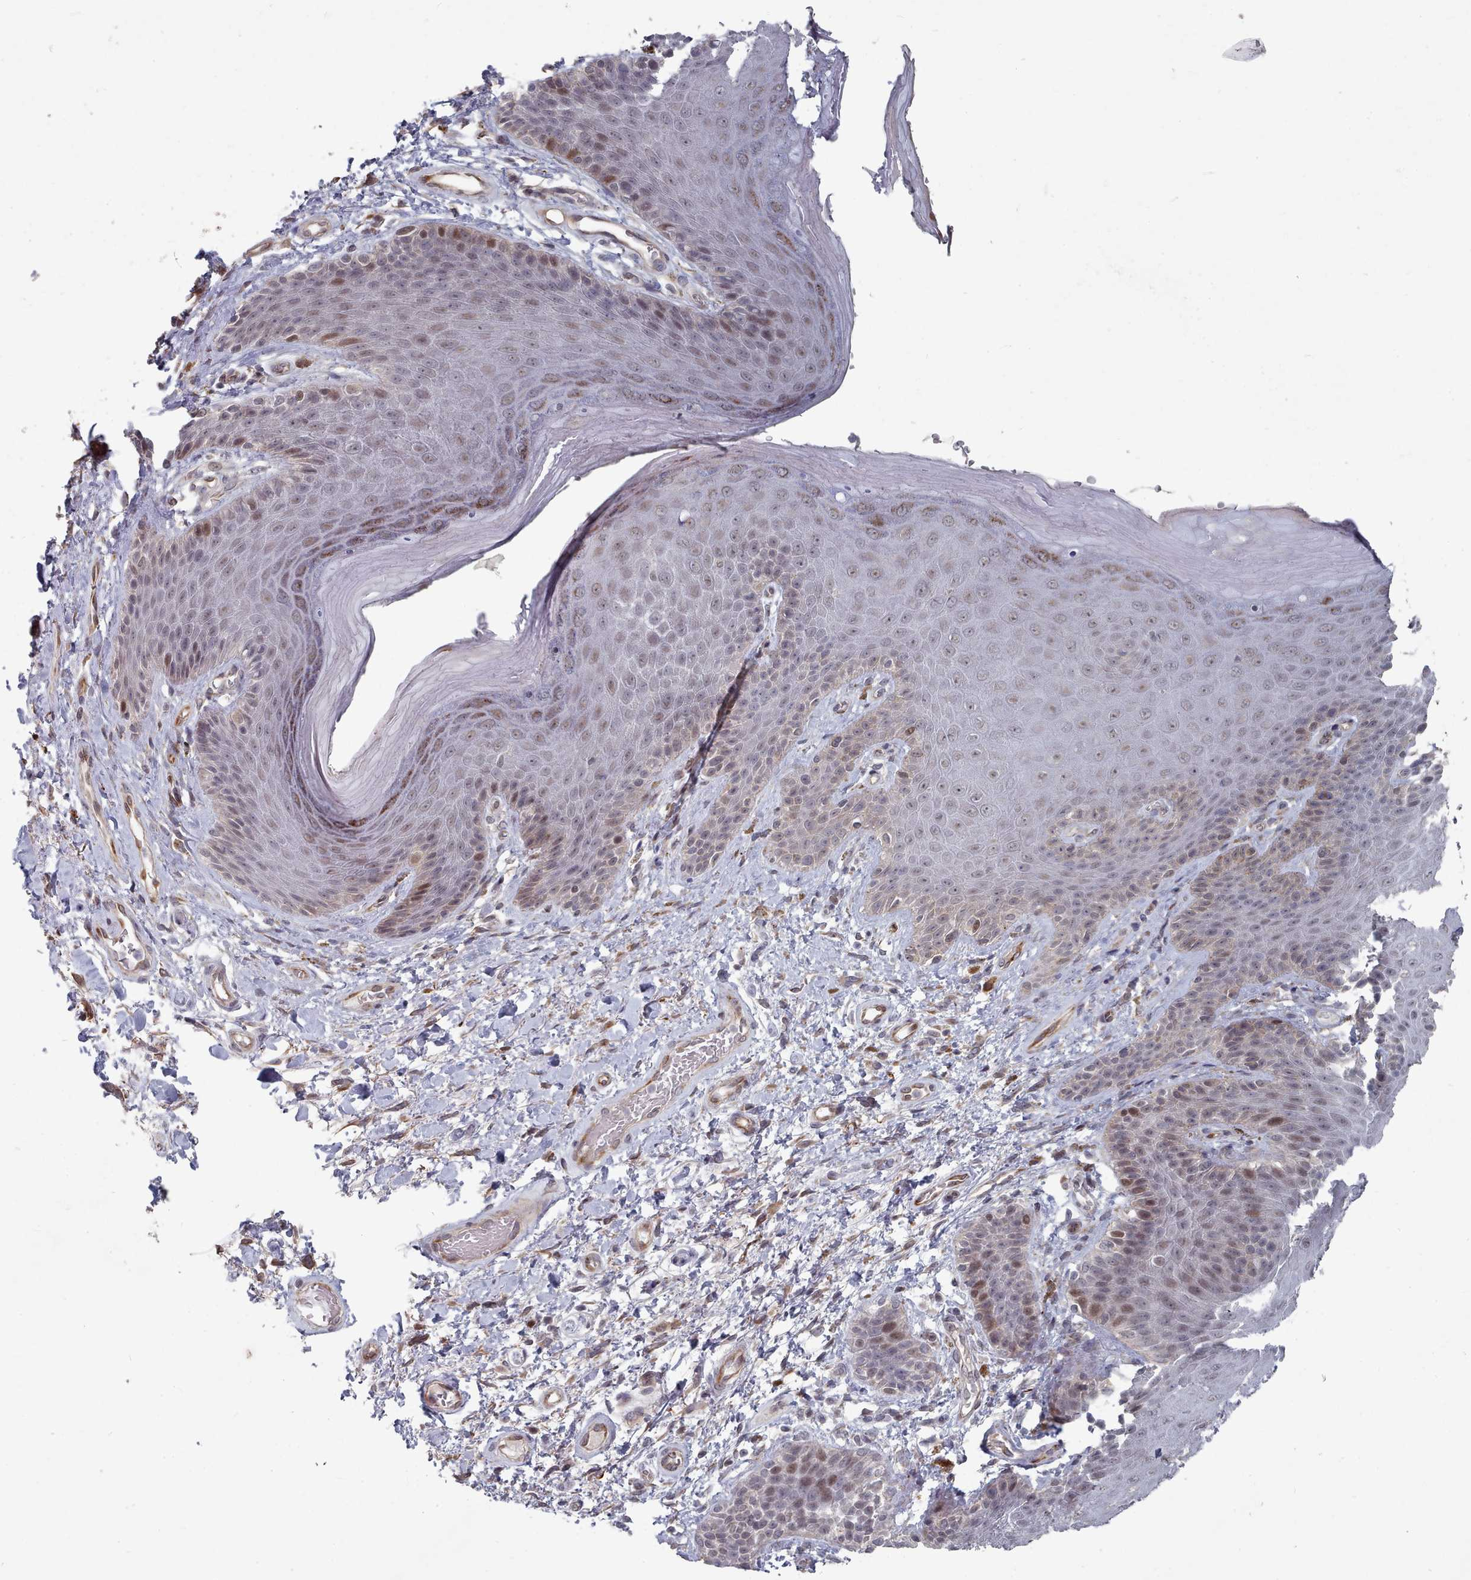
{"staining": {"intensity": "moderate", "quantity": "25%-75%", "location": "nuclear"}, "tissue": "skin", "cell_type": "Epidermal cells", "image_type": "normal", "snomed": [{"axis": "morphology", "description": "Normal tissue, NOS"}, {"axis": "topography", "description": "Anal"}], "caption": "Protein staining reveals moderate nuclear positivity in approximately 25%-75% of epidermal cells in normal skin.", "gene": "CPSF4", "patient": {"sex": "female", "age": 89}}